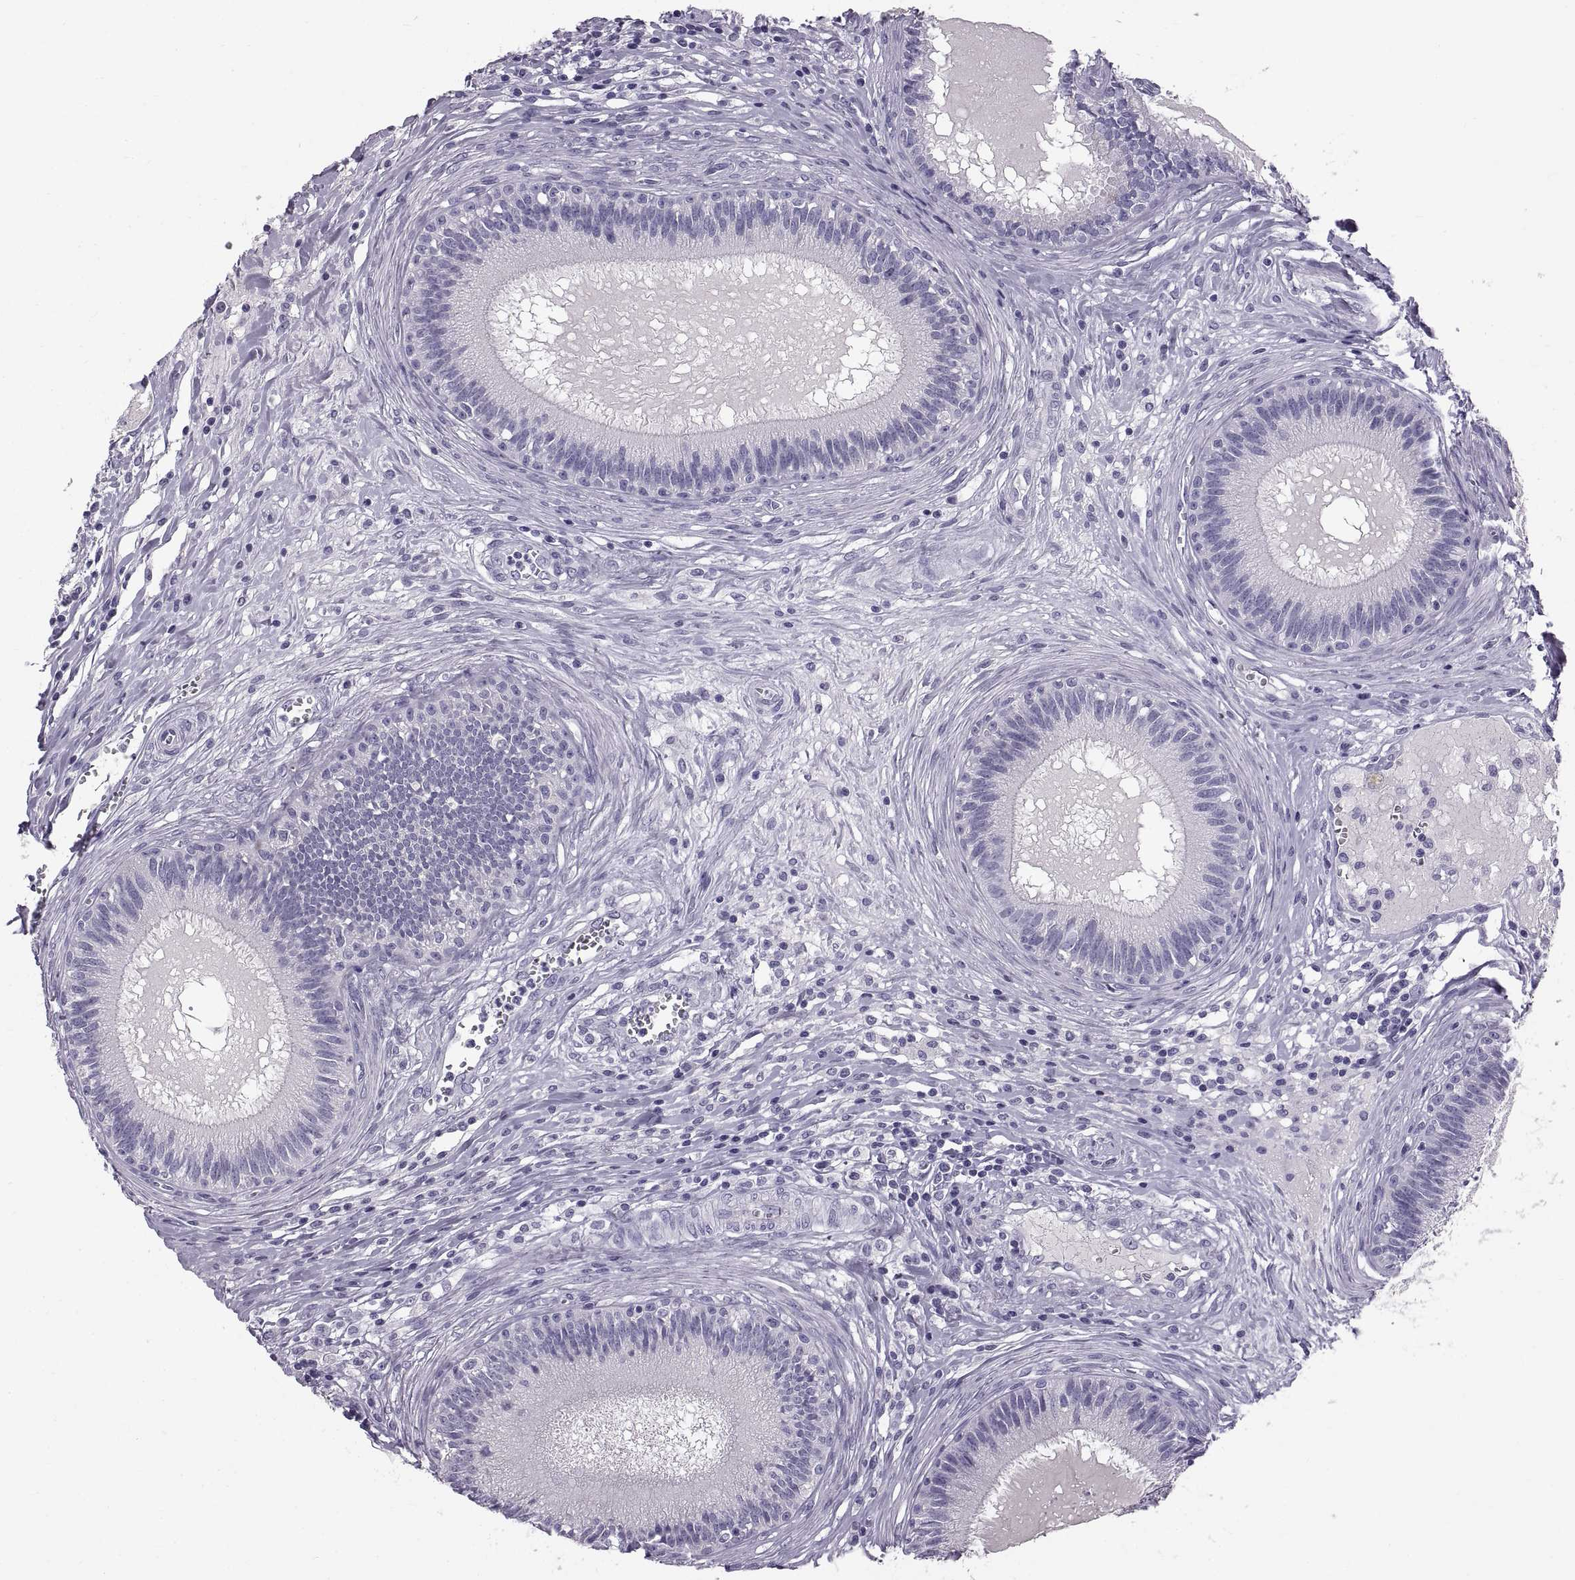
{"staining": {"intensity": "moderate", "quantity": "25%-75%", "location": "cytoplasmic/membranous"}, "tissue": "epididymis", "cell_type": "Glandular cells", "image_type": "normal", "snomed": [{"axis": "morphology", "description": "Normal tissue, NOS"}, {"axis": "topography", "description": "Epididymis"}], "caption": "IHC (DAB (3,3'-diaminobenzidine)) staining of unremarkable human epididymis shows moderate cytoplasmic/membranous protein staining in approximately 25%-75% of glandular cells.", "gene": "WFDC8", "patient": {"sex": "male", "age": 27}}